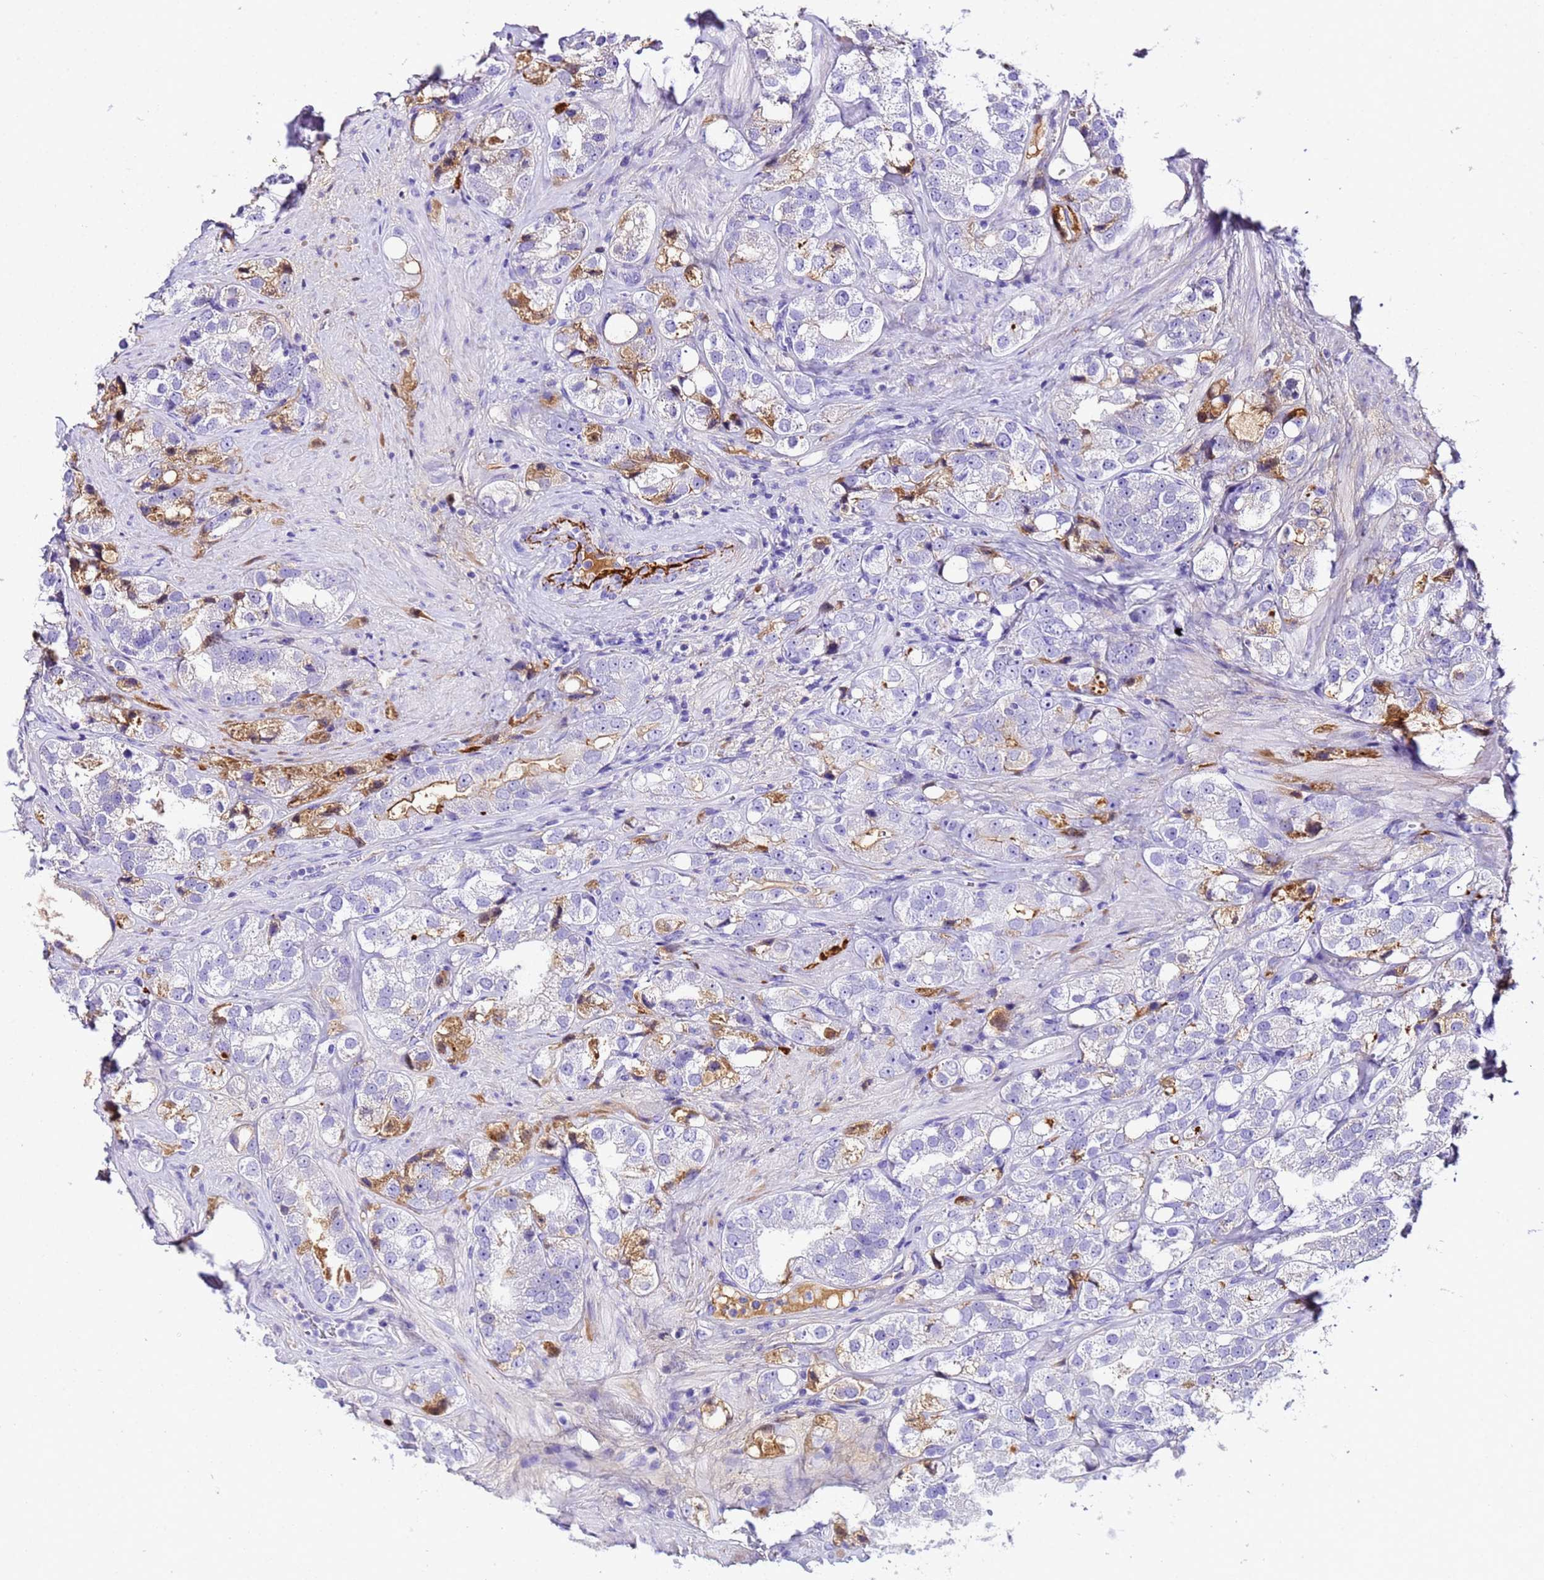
{"staining": {"intensity": "moderate", "quantity": "<25%", "location": "cytoplasmic/membranous"}, "tissue": "prostate cancer", "cell_type": "Tumor cells", "image_type": "cancer", "snomed": [{"axis": "morphology", "description": "Adenocarcinoma, NOS"}, {"axis": "topography", "description": "Prostate"}], "caption": "High-power microscopy captured an IHC histopathology image of prostate adenocarcinoma, revealing moderate cytoplasmic/membranous positivity in approximately <25% of tumor cells. The staining was performed using DAB to visualize the protein expression in brown, while the nuclei were stained in blue with hematoxylin (Magnification: 20x).", "gene": "CFHR2", "patient": {"sex": "male", "age": 79}}